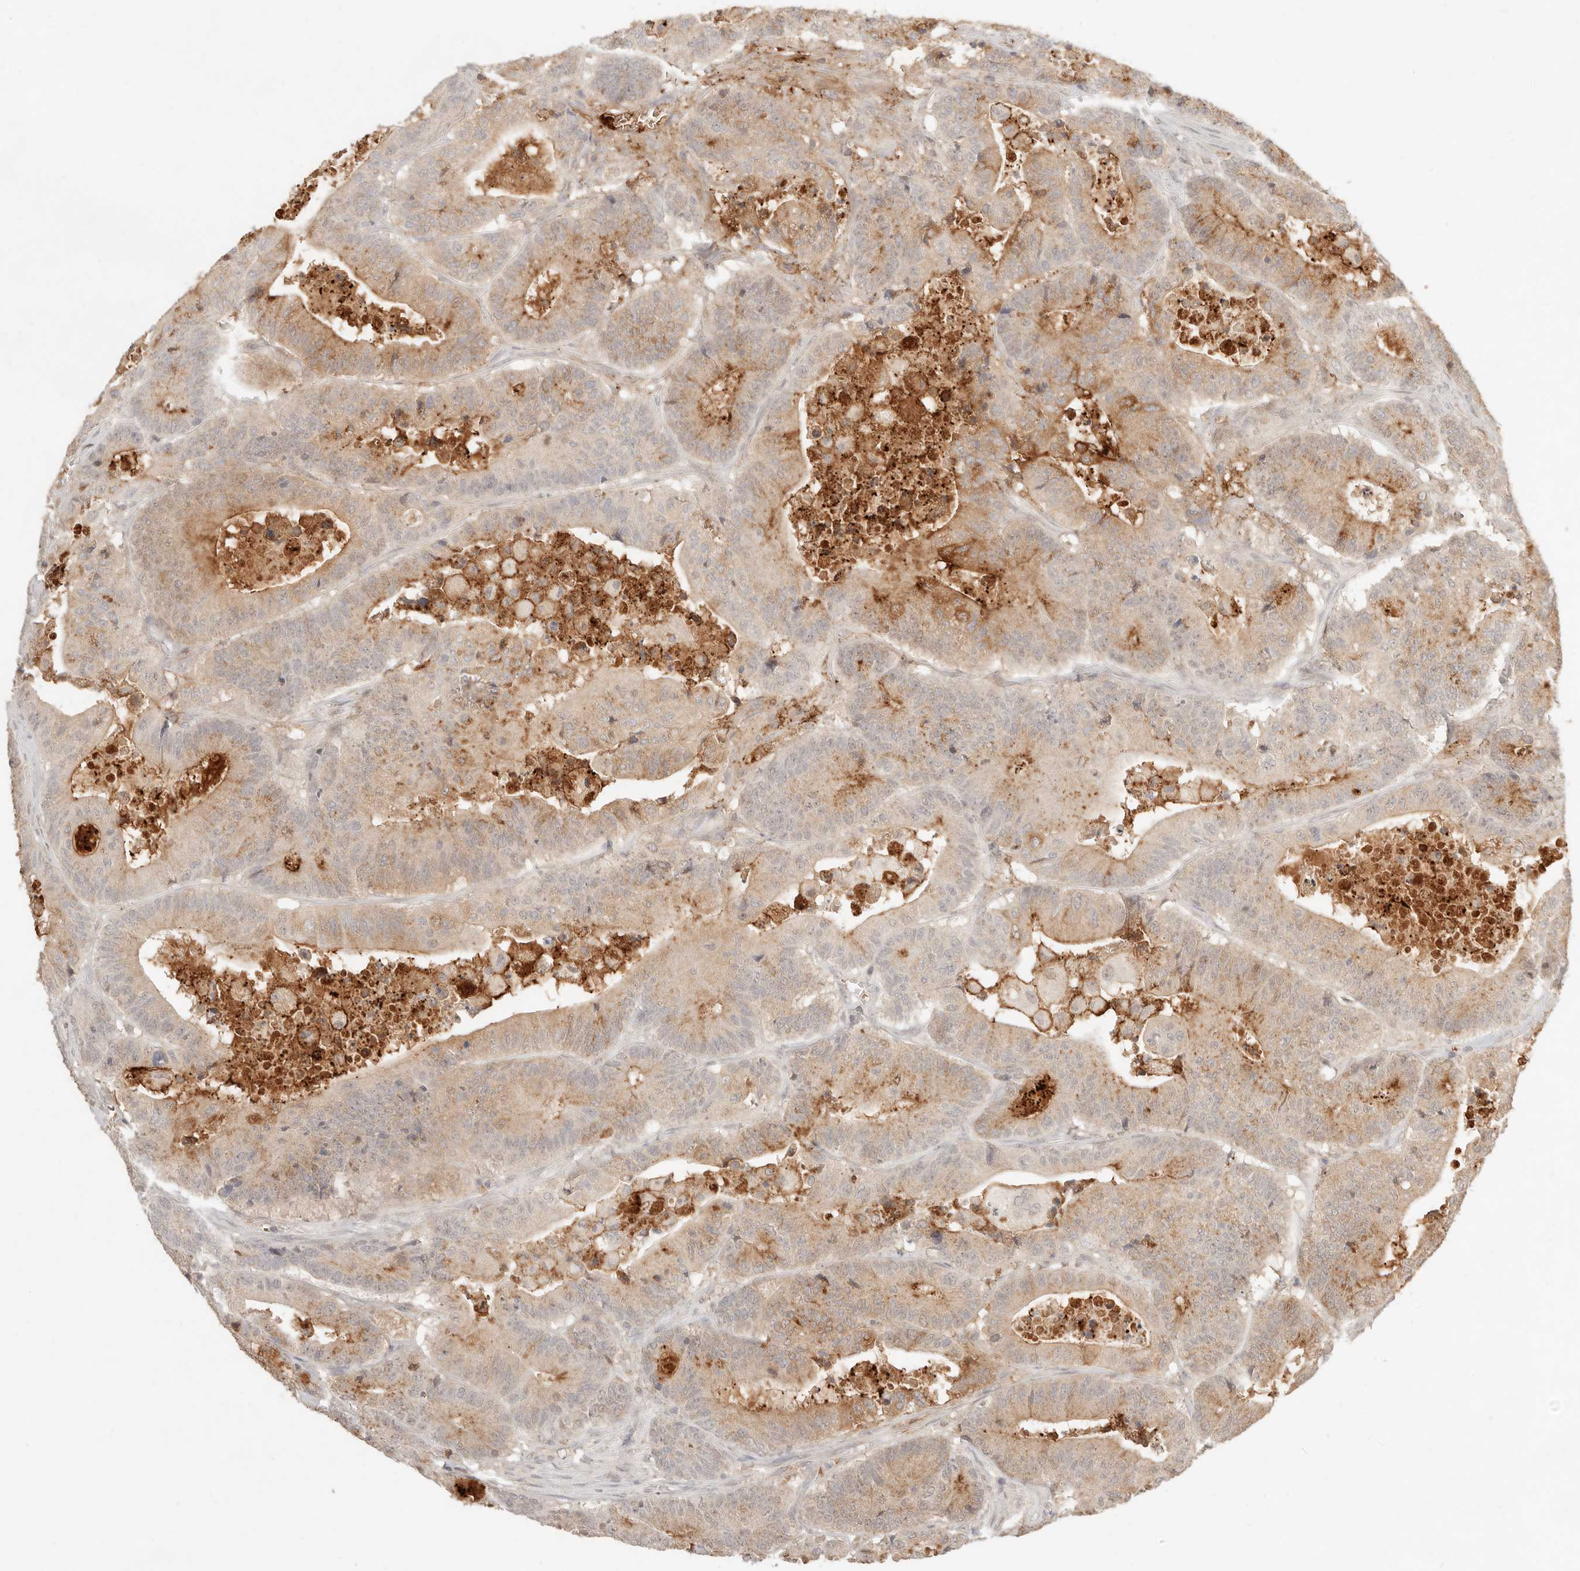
{"staining": {"intensity": "moderate", "quantity": ">75%", "location": "cytoplasmic/membranous"}, "tissue": "colorectal cancer", "cell_type": "Tumor cells", "image_type": "cancer", "snomed": [{"axis": "morphology", "description": "Adenocarcinoma, NOS"}, {"axis": "topography", "description": "Colon"}], "caption": "Moderate cytoplasmic/membranous expression for a protein is appreciated in approximately >75% of tumor cells of colorectal cancer (adenocarcinoma) using IHC.", "gene": "MEP1A", "patient": {"sex": "female", "age": 84}}